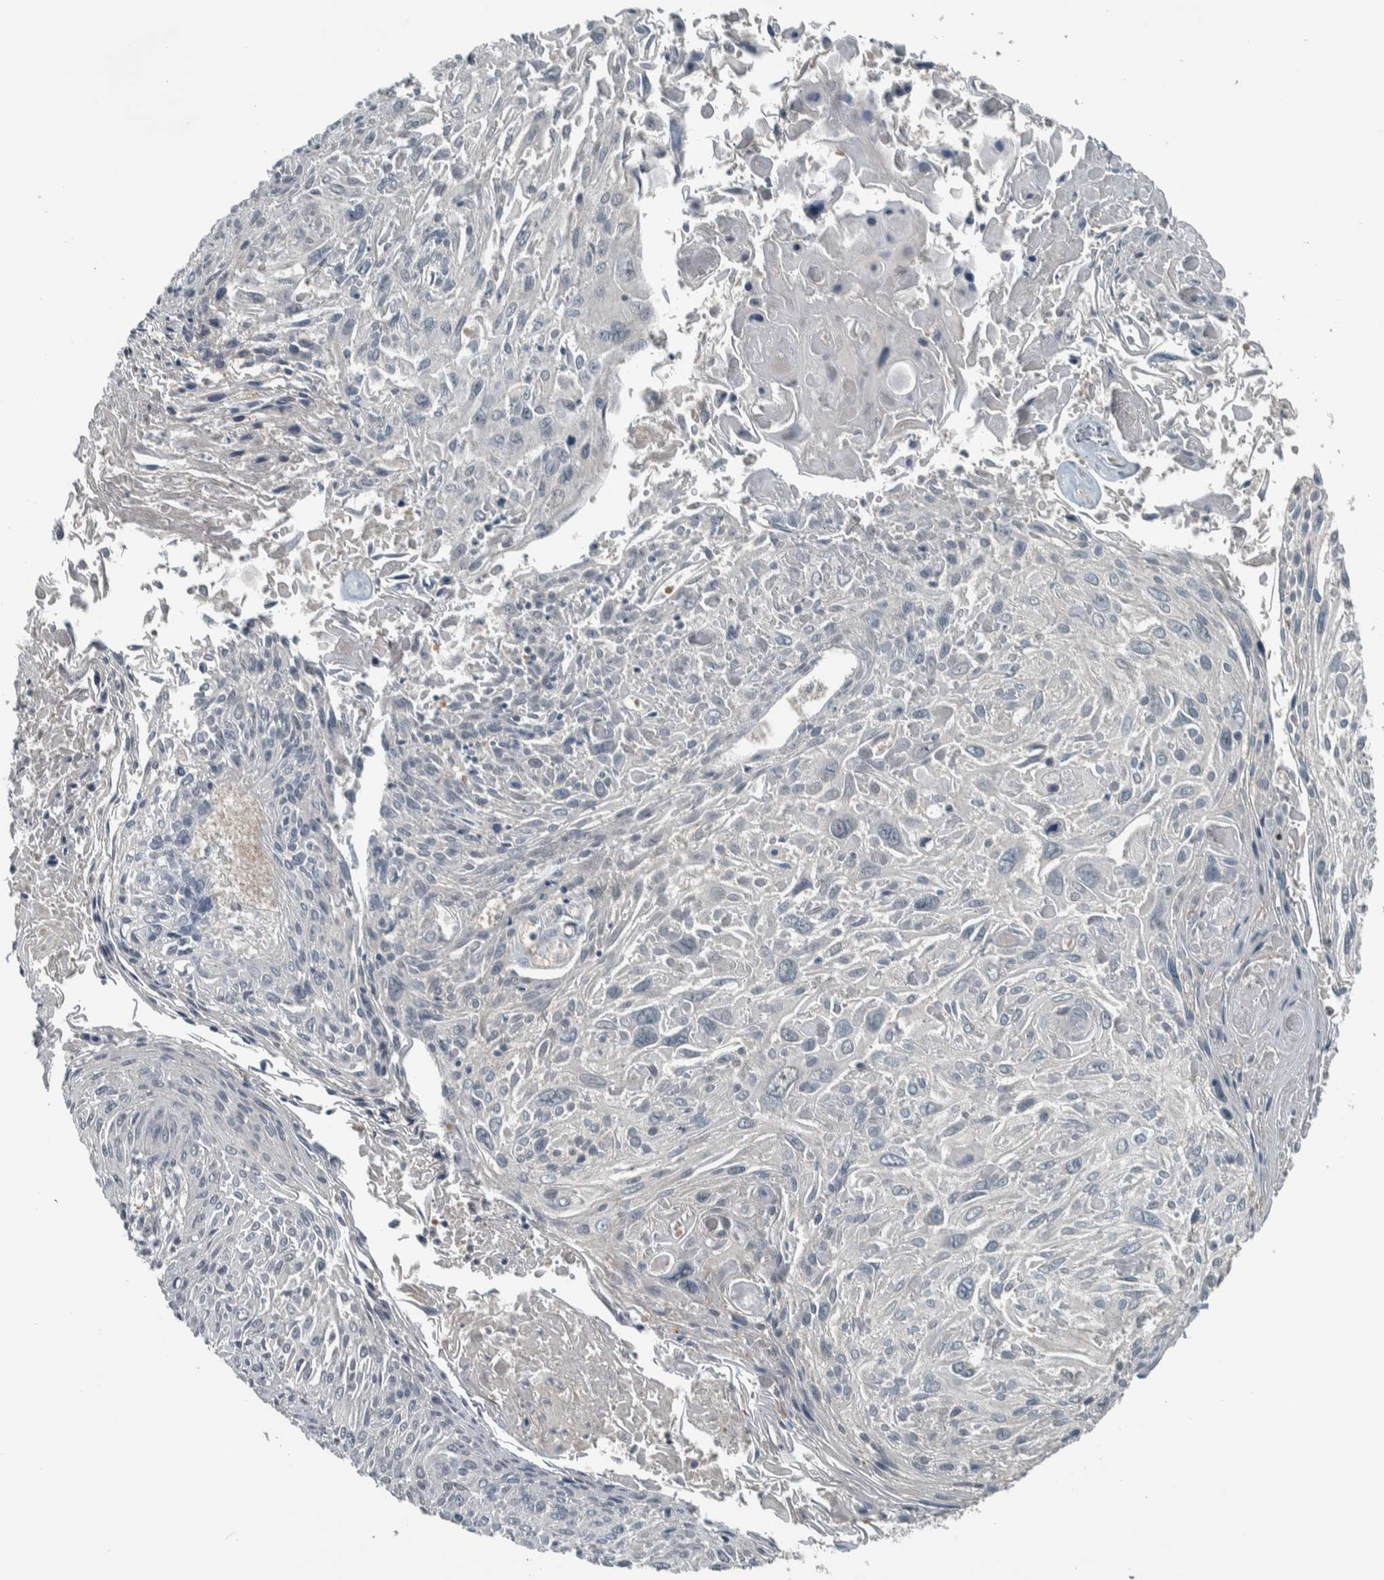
{"staining": {"intensity": "negative", "quantity": "none", "location": "none"}, "tissue": "cervical cancer", "cell_type": "Tumor cells", "image_type": "cancer", "snomed": [{"axis": "morphology", "description": "Squamous cell carcinoma, NOS"}, {"axis": "topography", "description": "Cervix"}], "caption": "Immunohistochemistry micrograph of neoplastic tissue: squamous cell carcinoma (cervical) stained with DAB displays no significant protein staining in tumor cells. (DAB immunohistochemistry with hematoxylin counter stain).", "gene": "ALAD", "patient": {"sex": "female", "age": 51}}